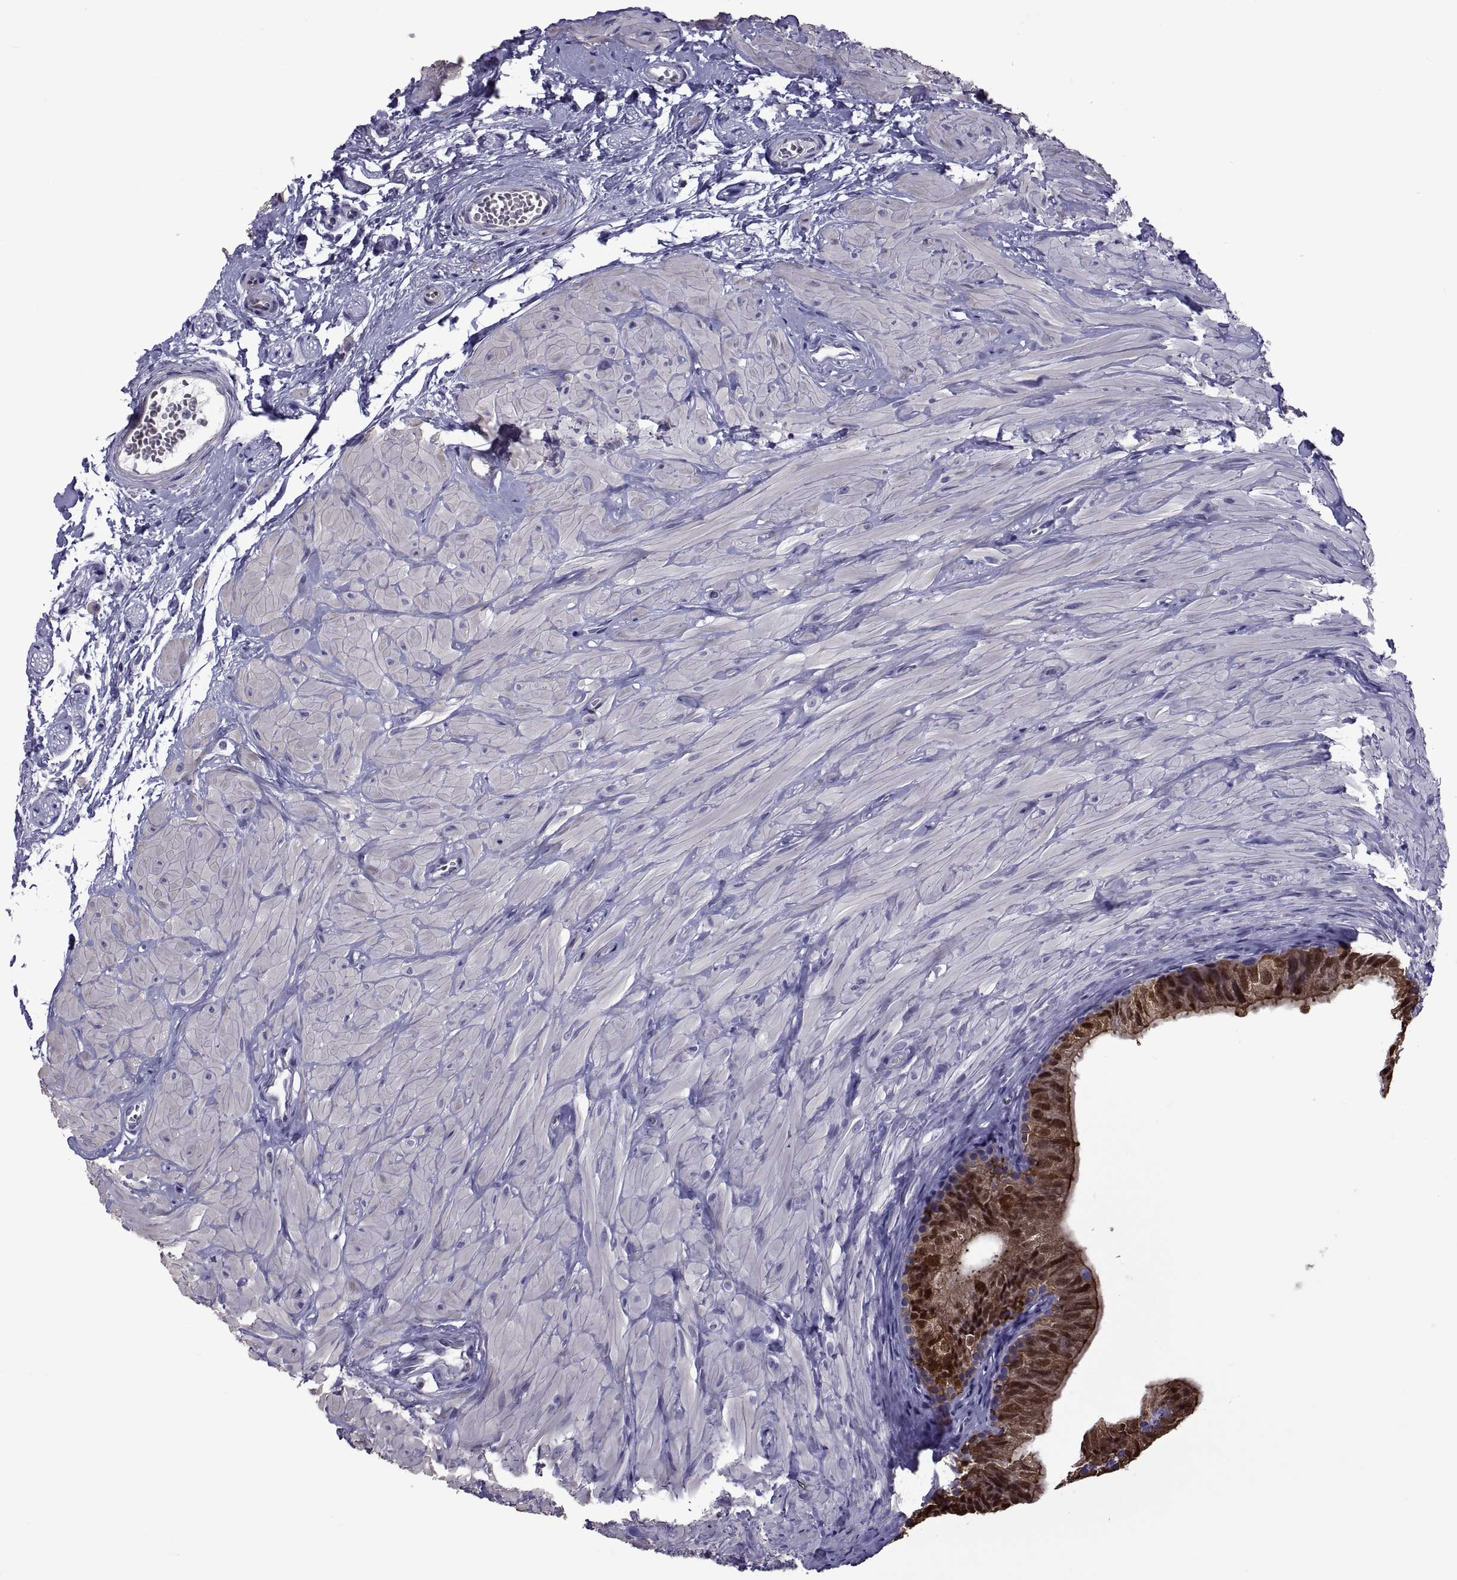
{"staining": {"intensity": "strong", "quantity": ">75%", "location": "cytoplasmic/membranous,nuclear"}, "tissue": "epididymis", "cell_type": "Glandular cells", "image_type": "normal", "snomed": [{"axis": "morphology", "description": "Normal tissue, NOS"}, {"axis": "topography", "description": "Epididymis"}, {"axis": "topography", "description": "Vas deferens"}], "caption": "About >75% of glandular cells in normal human epididymis reveal strong cytoplasmic/membranous,nuclear protein positivity as visualized by brown immunohistochemical staining.", "gene": "LCN9", "patient": {"sex": "male", "age": 23}}